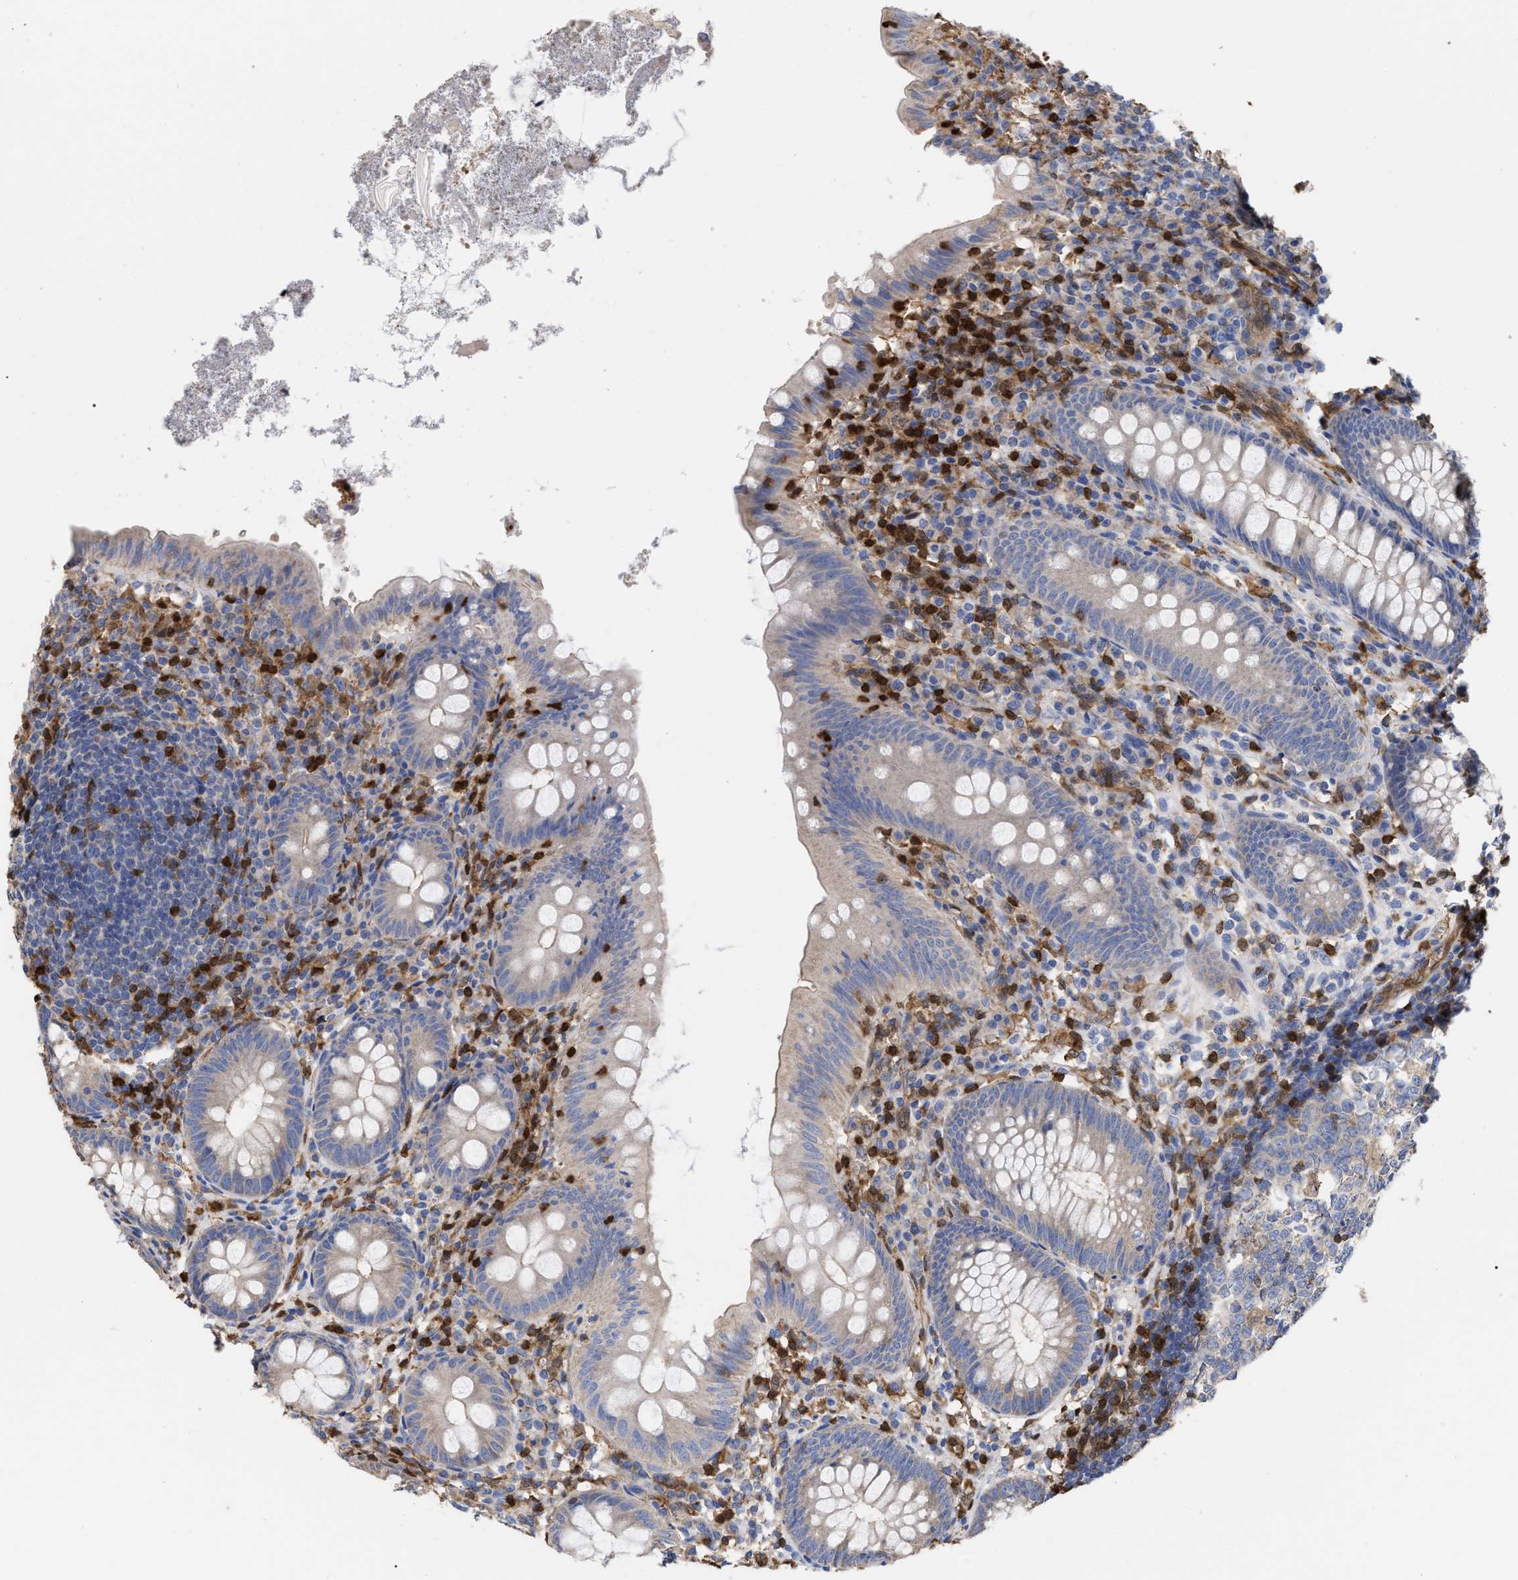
{"staining": {"intensity": "weak", "quantity": ">75%", "location": "cytoplasmic/membranous"}, "tissue": "appendix", "cell_type": "Glandular cells", "image_type": "normal", "snomed": [{"axis": "morphology", "description": "Normal tissue, NOS"}, {"axis": "topography", "description": "Appendix"}], "caption": "Immunohistochemical staining of benign appendix exhibits weak cytoplasmic/membranous protein positivity in approximately >75% of glandular cells. The protein is stained brown, and the nuclei are stained in blue (DAB IHC with brightfield microscopy, high magnification).", "gene": "GIMAP4", "patient": {"sex": "male", "age": 56}}